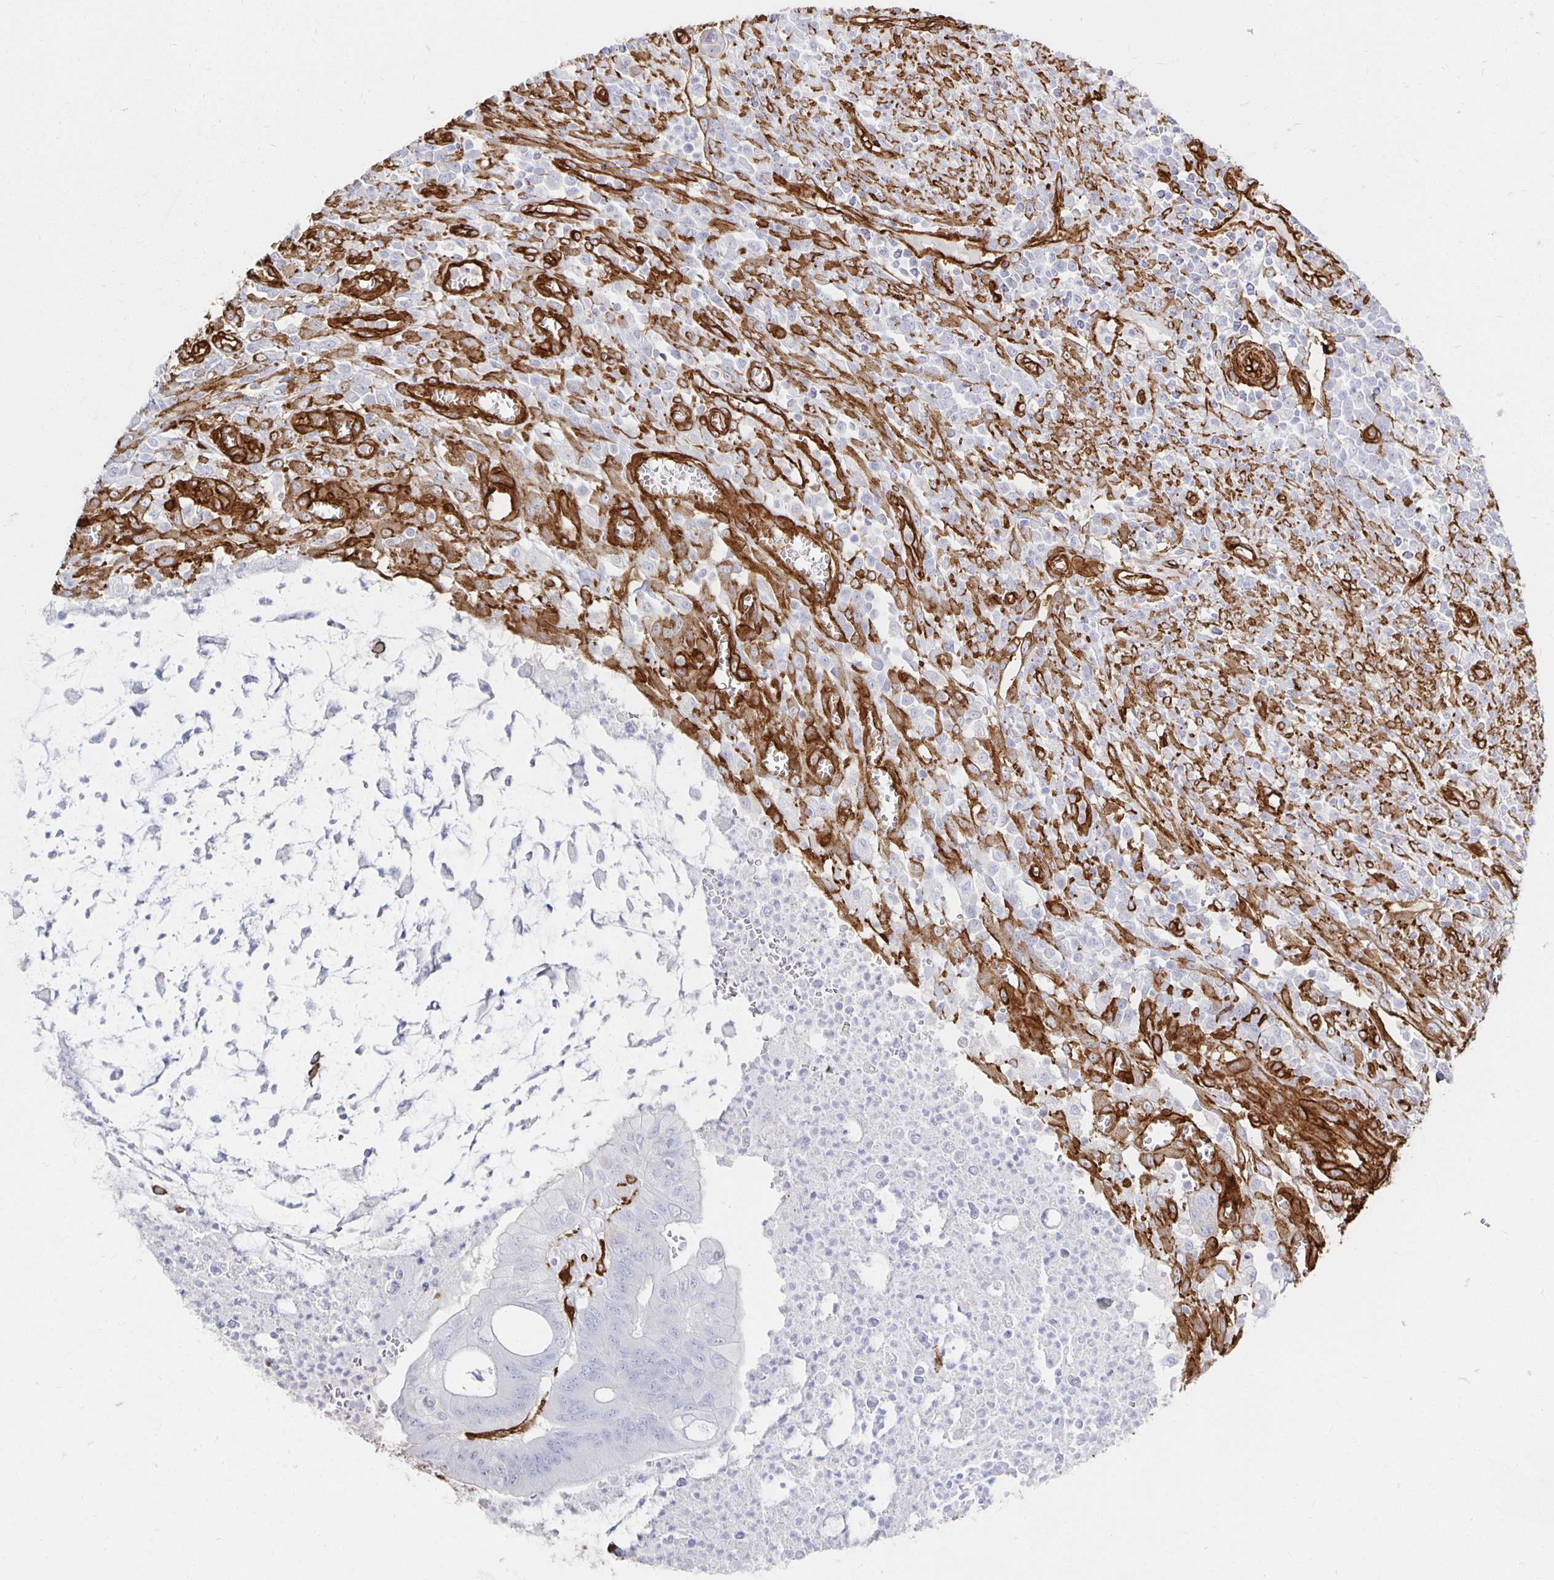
{"staining": {"intensity": "negative", "quantity": "none", "location": "none"}, "tissue": "colorectal cancer", "cell_type": "Tumor cells", "image_type": "cancer", "snomed": [{"axis": "morphology", "description": "Adenocarcinoma, NOS"}, {"axis": "topography", "description": "Colon"}], "caption": "Tumor cells are negative for protein expression in human colorectal cancer (adenocarcinoma).", "gene": "VIPR2", "patient": {"sex": "male", "age": 65}}